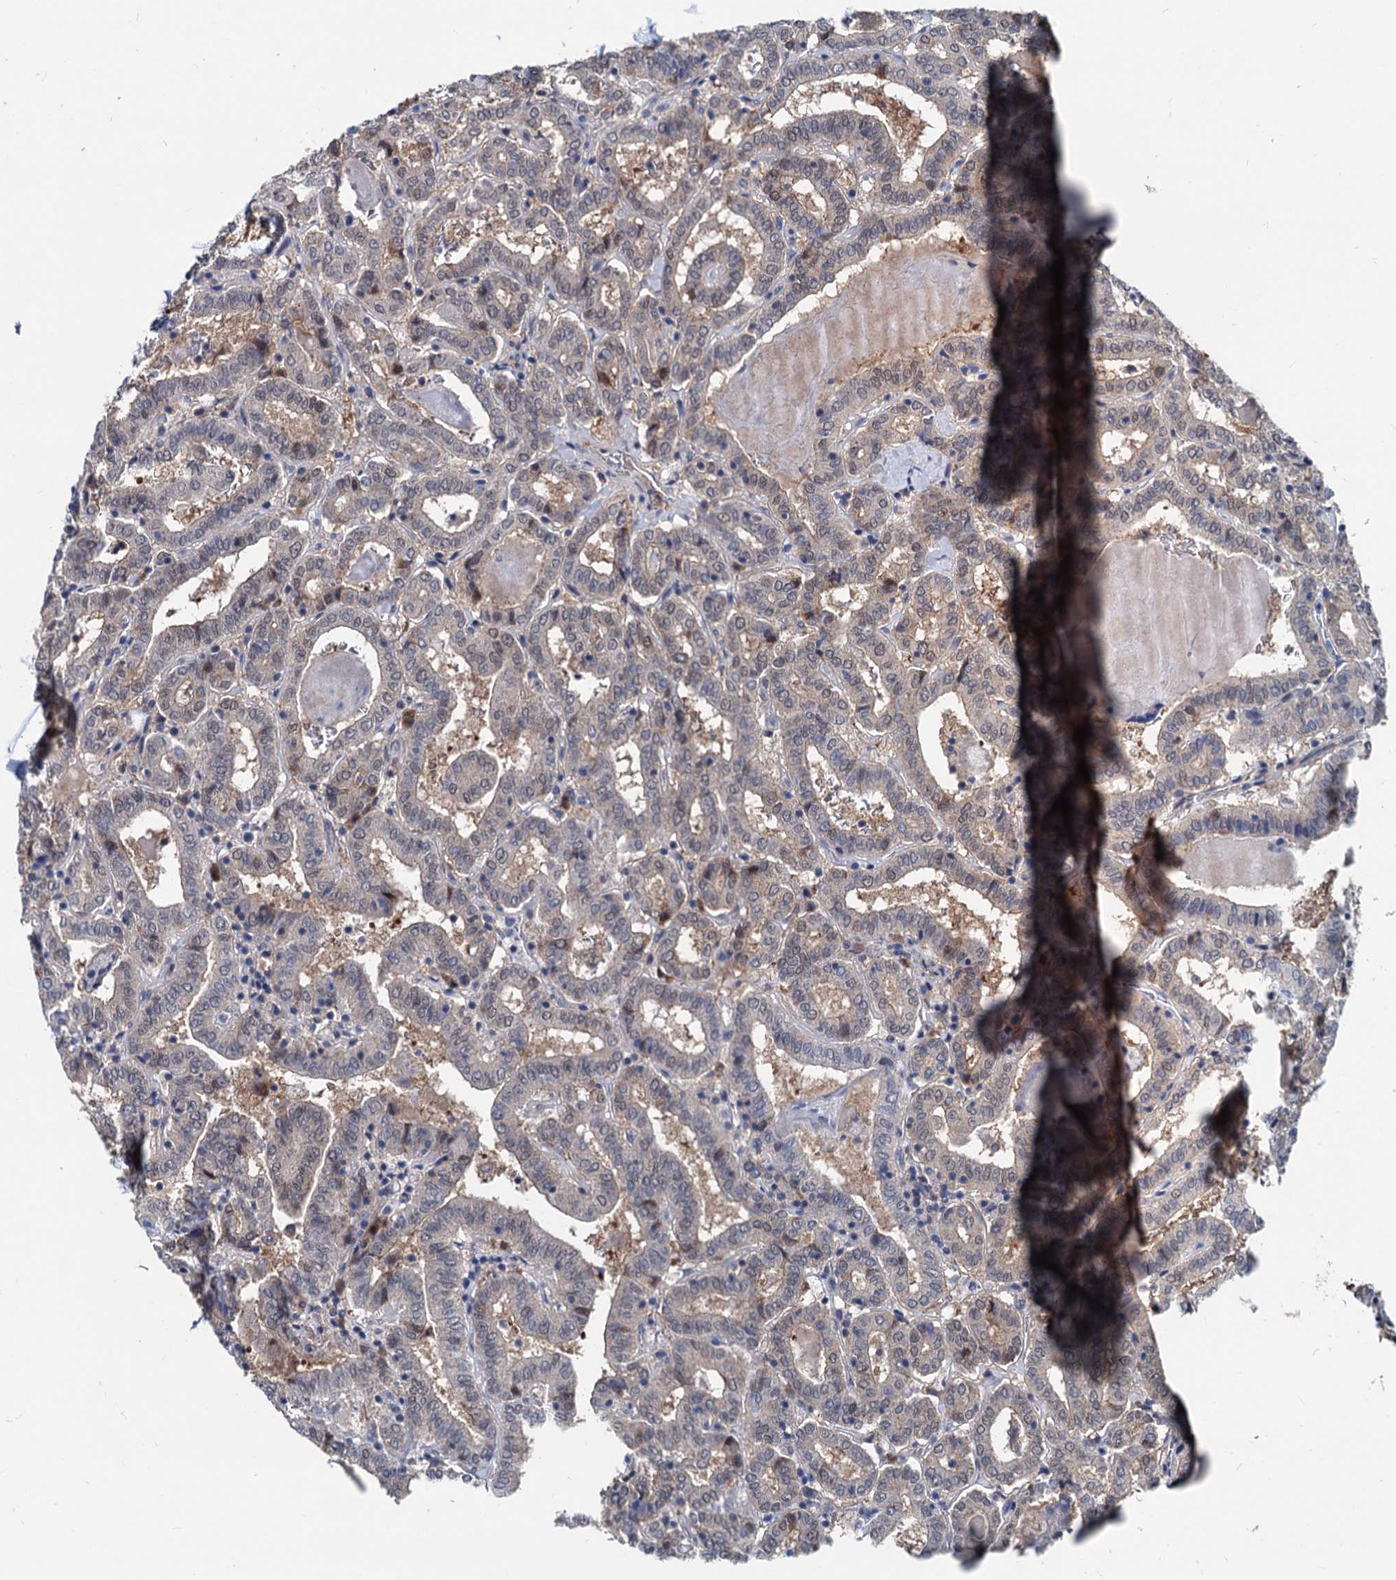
{"staining": {"intensity": "weak", "quantity": "25%-75%", "location": "cytoplasmic/membranous,nuclear"}, "tissue": "thyroid cancer", "cell_type": "Tumor cells", "image_type": "cancer", "snomed": [{"axis": "morphology", "description": "Papillary adenocarcinoma, NOS"}, {"axis": "topography", "description": "Thyroid gland"}], "caption": "Immunohistochemistry image of neoplastic tissue: thyroid cancer stained using immunohistochemistry (IHC) reveals low levels of weak protein expression localized specifically in the cytoplasmic/membranous and nuclear of tumor cells, appearing as a cytoplasmic/membranous and nuclear brown color.", "gene": "GLO1", "patient": {"sex": "female", "age": 72}}